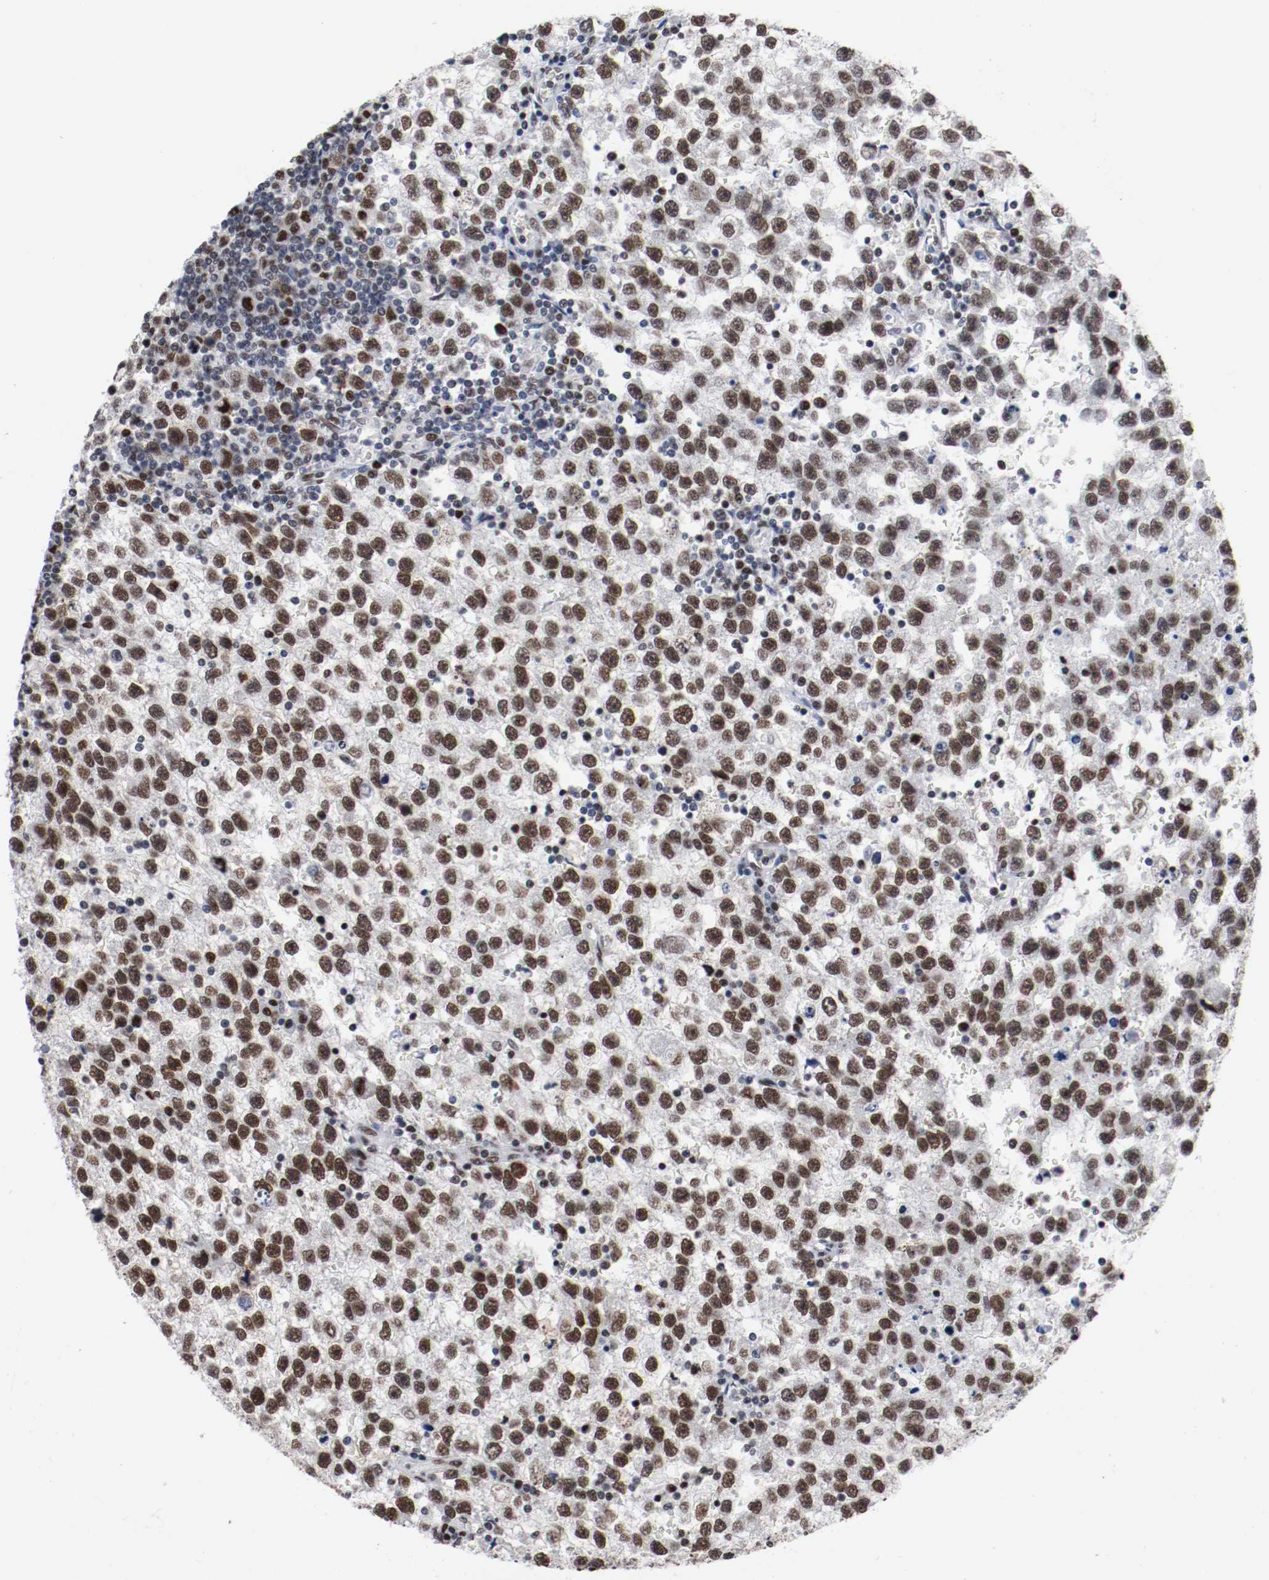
{"staining": {"intensity": "strong", "quantity": ">75%", "location": "nuclear"}, "tissue": "testis cancer", "cell_type": "Tumor cells", "image_type": "cancer", "snomed": [{"axis": "morphology", "description": "Seminoma, NOS"}, {"axis": "topography", "description": "Testis"}], "caption": "Strong nuclear positivity is identified in about >75% of tumor cells in testis cancer.", "gene": "MEF2D", "patient": {"sex": "male", "age": 33}}